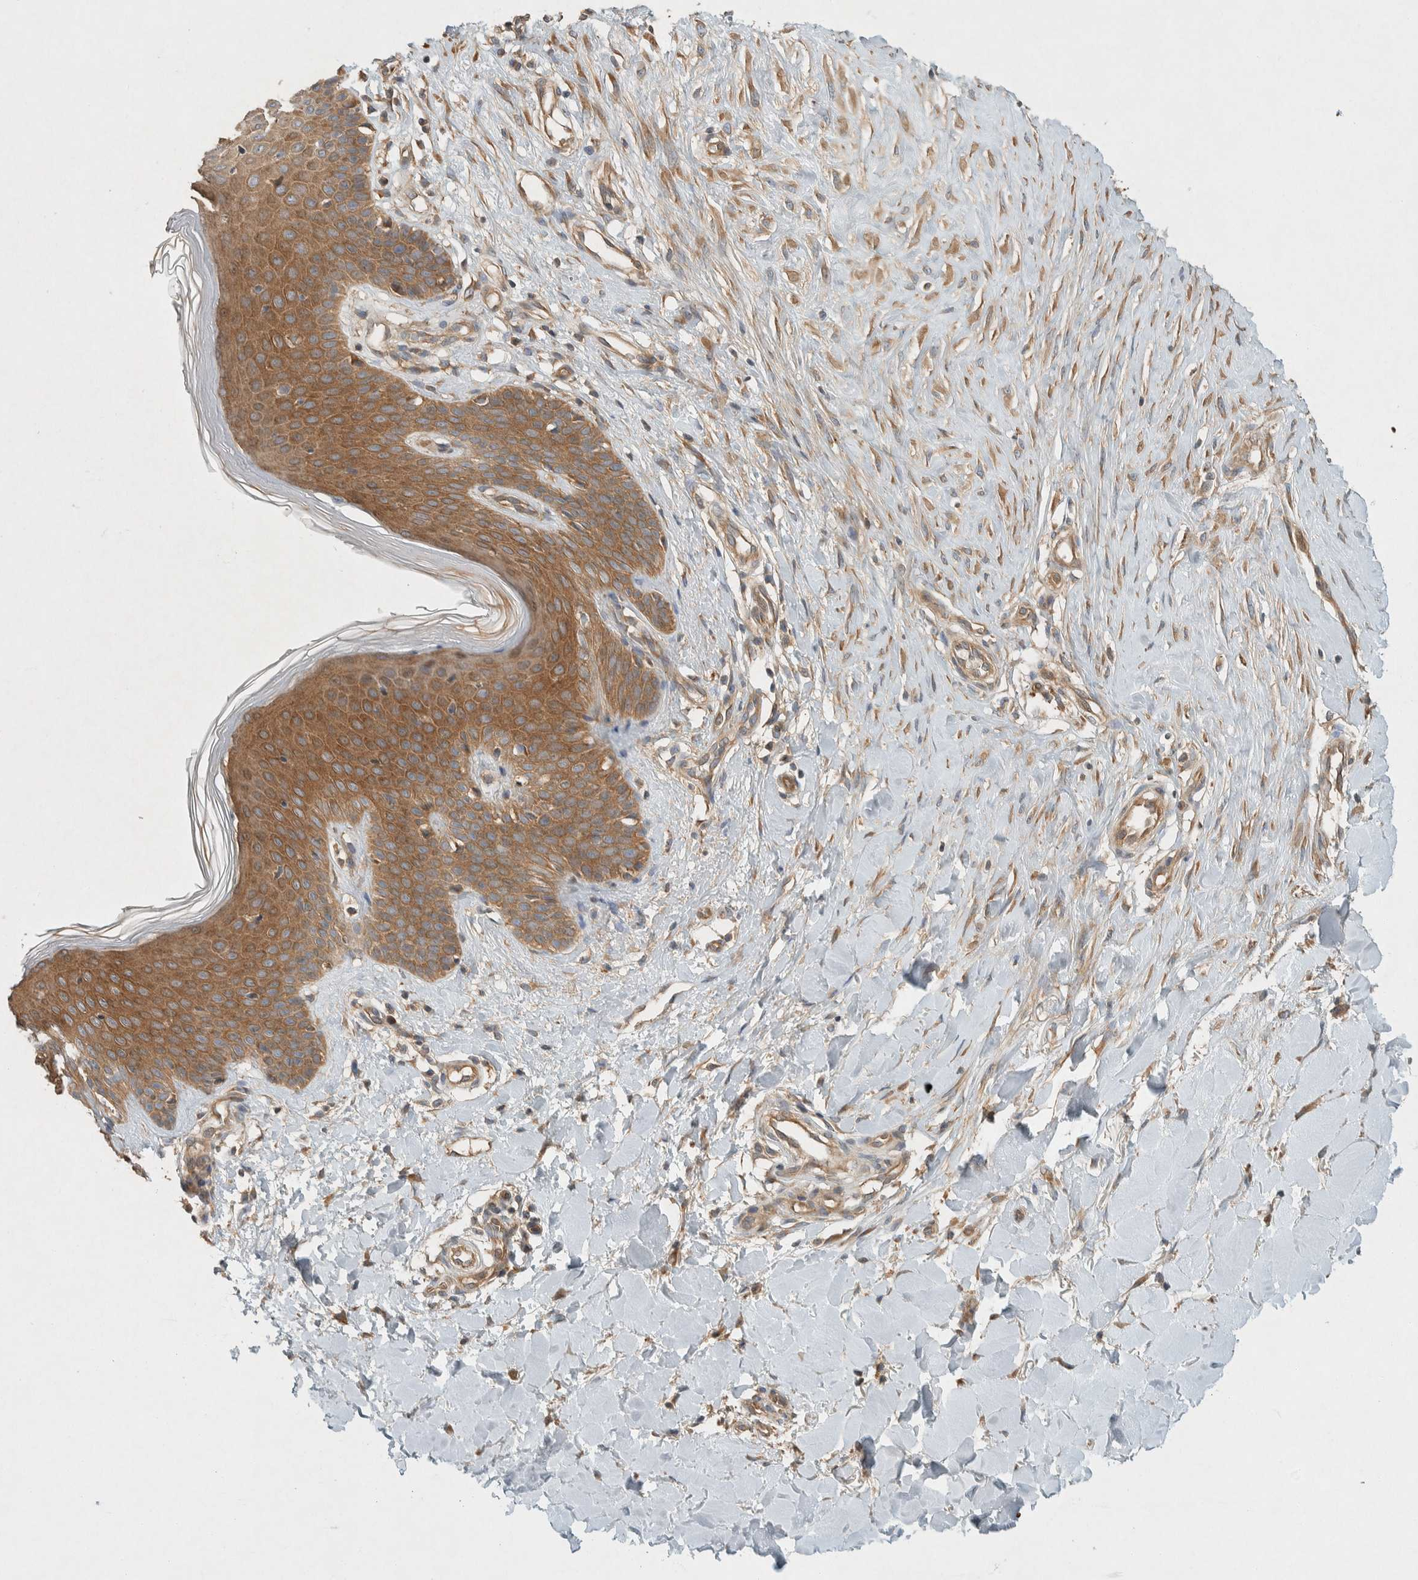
{"staining": {"intensity": "moderate", "quantity": ">75%", "location": "cytoplasmic/membranous"}, "tissue": "skin", "cell_type": "Fibroblasts", "image_type": "normal", "snomed": [{"axis": "morphology", "description": "Normal tissue, NOS"}, {"axis": "topography", "description": "Skin"}], "caption": "High-power microscopy captured an immunohistochemistry image of unremarkable skin, revealing moderate cytoplasmic/membranous positivity in approximately >75% of fibroblasts. (DAB (3,3'-diaminobenzidine) IHC with brightfield microscopy, high magnification).", "gene": "PXK", "patient": {"sex": "male", "age": 41}}